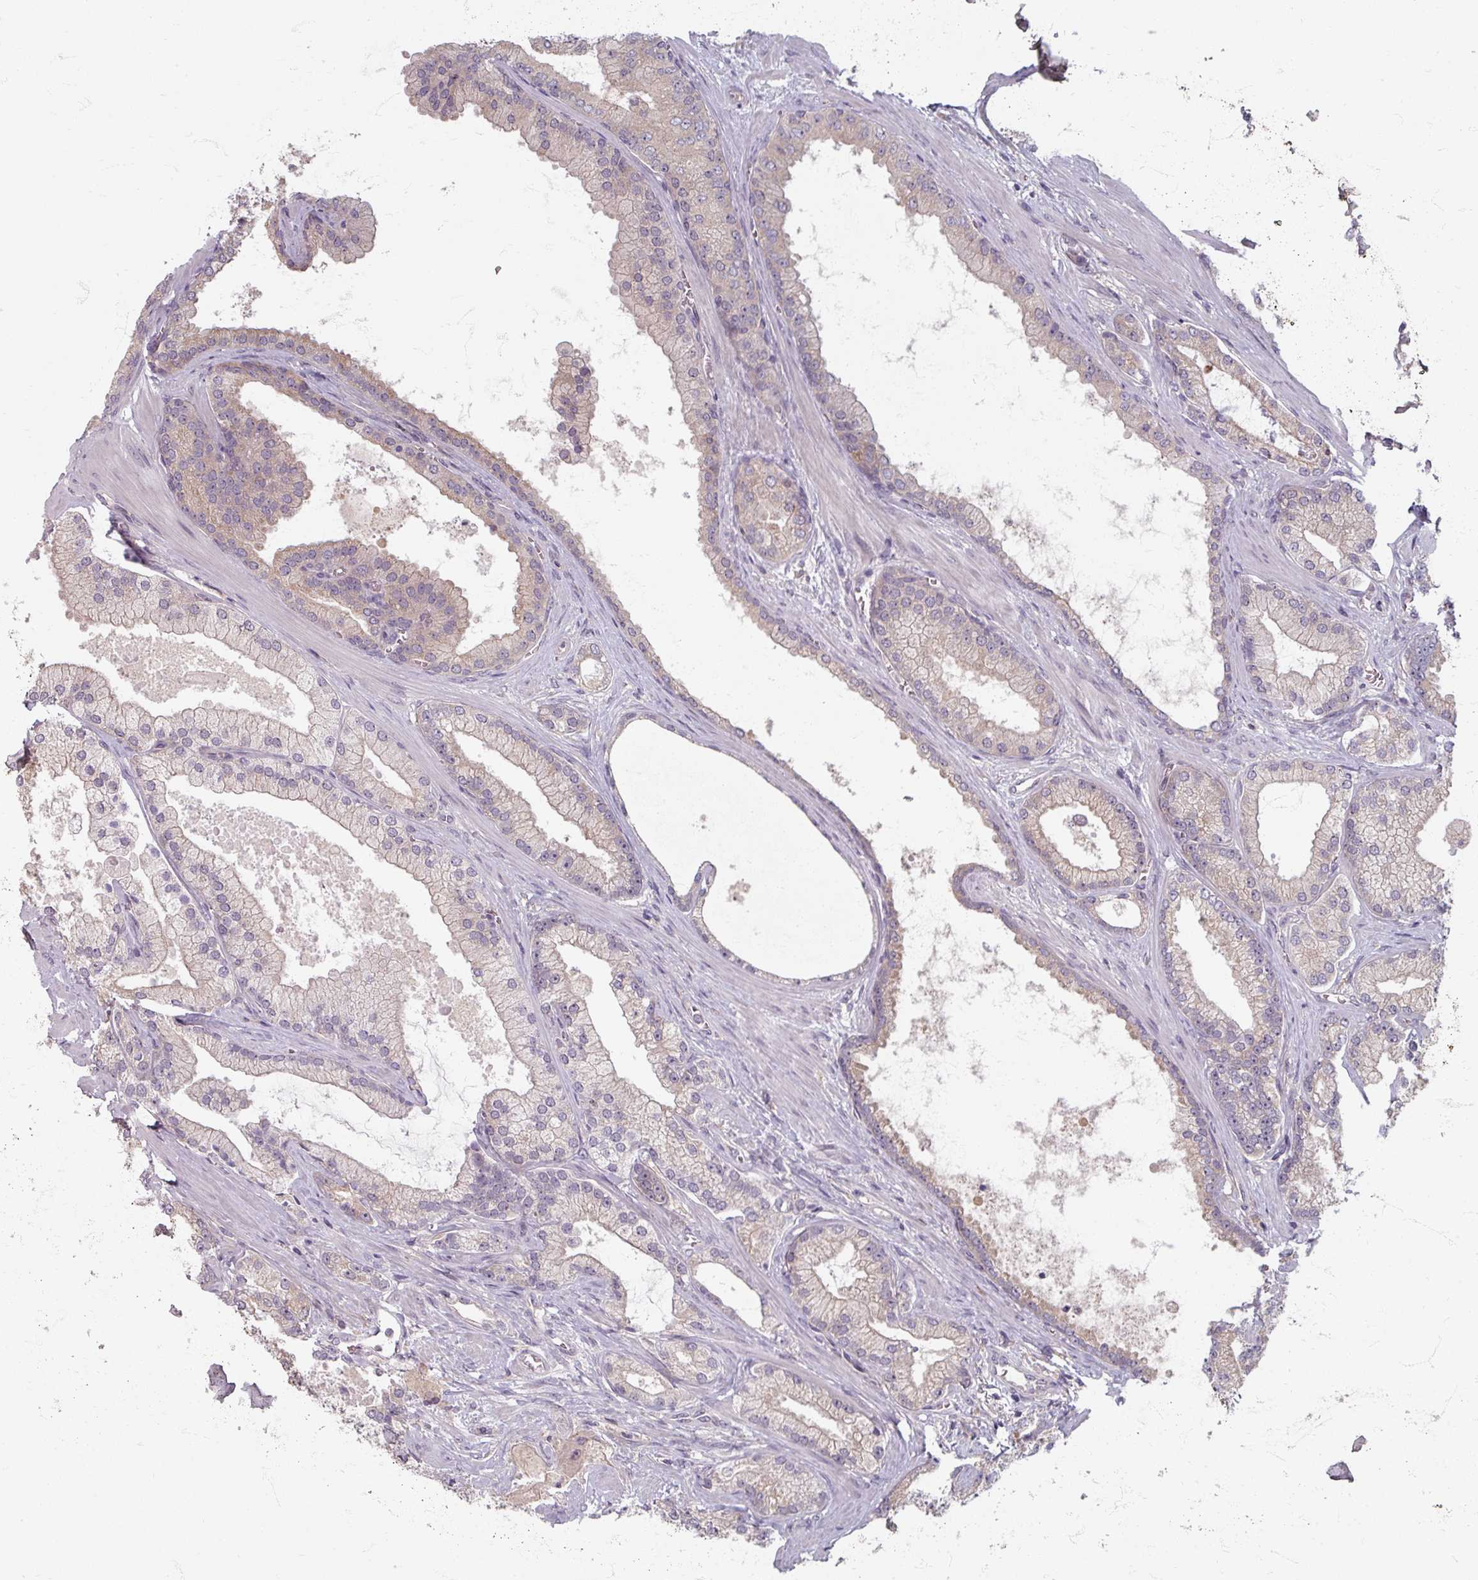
{"staining": {"intensity": "weak", "quantity": "<25%", "location": "cytoplasmic/membranous"}, "tissue": "prostate cancer", "cell_type": "Tumor cells", "image_type": "cancer", "snomed": [{"axis": "morphology", "description": "Adenocarcinoma, High grade"}, {"axis": "topography", "description": "Prostate"}], "caption": "A high-resolution histopathology image shows immunohistochemistry (IHC) staining of prostate cancer (adenocarcinoma (high-grade)), which demonstrates no significant positivity in tumor cells.", "gene": "STAM", "patient": {"sex": "male", "age": 68}}